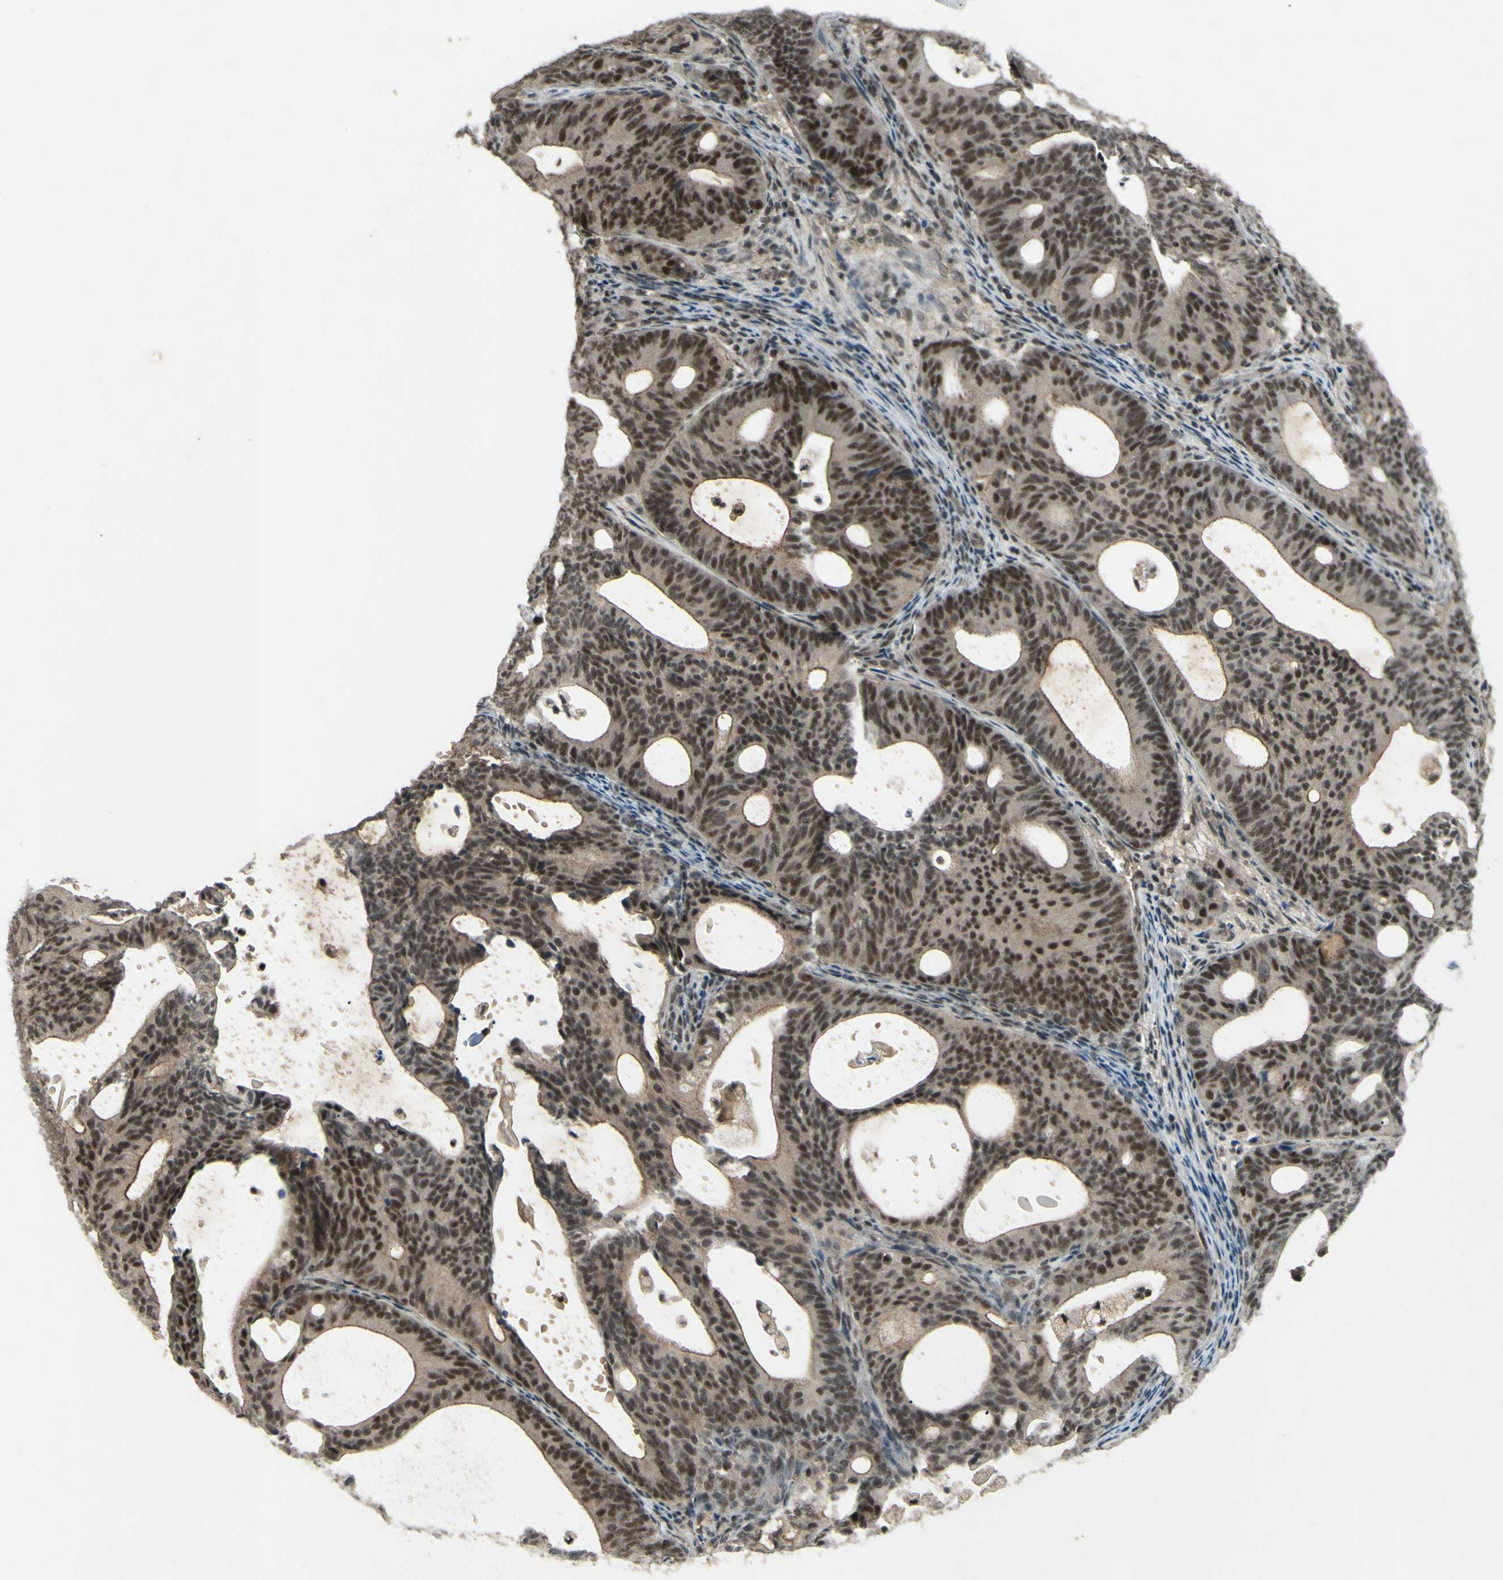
{"staining": {"intensity": "moderate", "quantity": ">75%", "location": "cytoplasmic/membranous"}, "tissue": "endometrial cancer", "cell_type": "Tumor cells", "image_type": "cancer", "snomed": [{"axis": "morphology", "description": "Adenocarcinoma, NOS"}, {"axis": "topography", "description": "Uterus"}], "caption": "An image of human endometrial adenocarcinoma stained for a protein reveals moderate cytoplasmic/membranous brown staining in tumor cells.", "gene": "SNW1", "patient": {"sex": "female", "age": 83}}